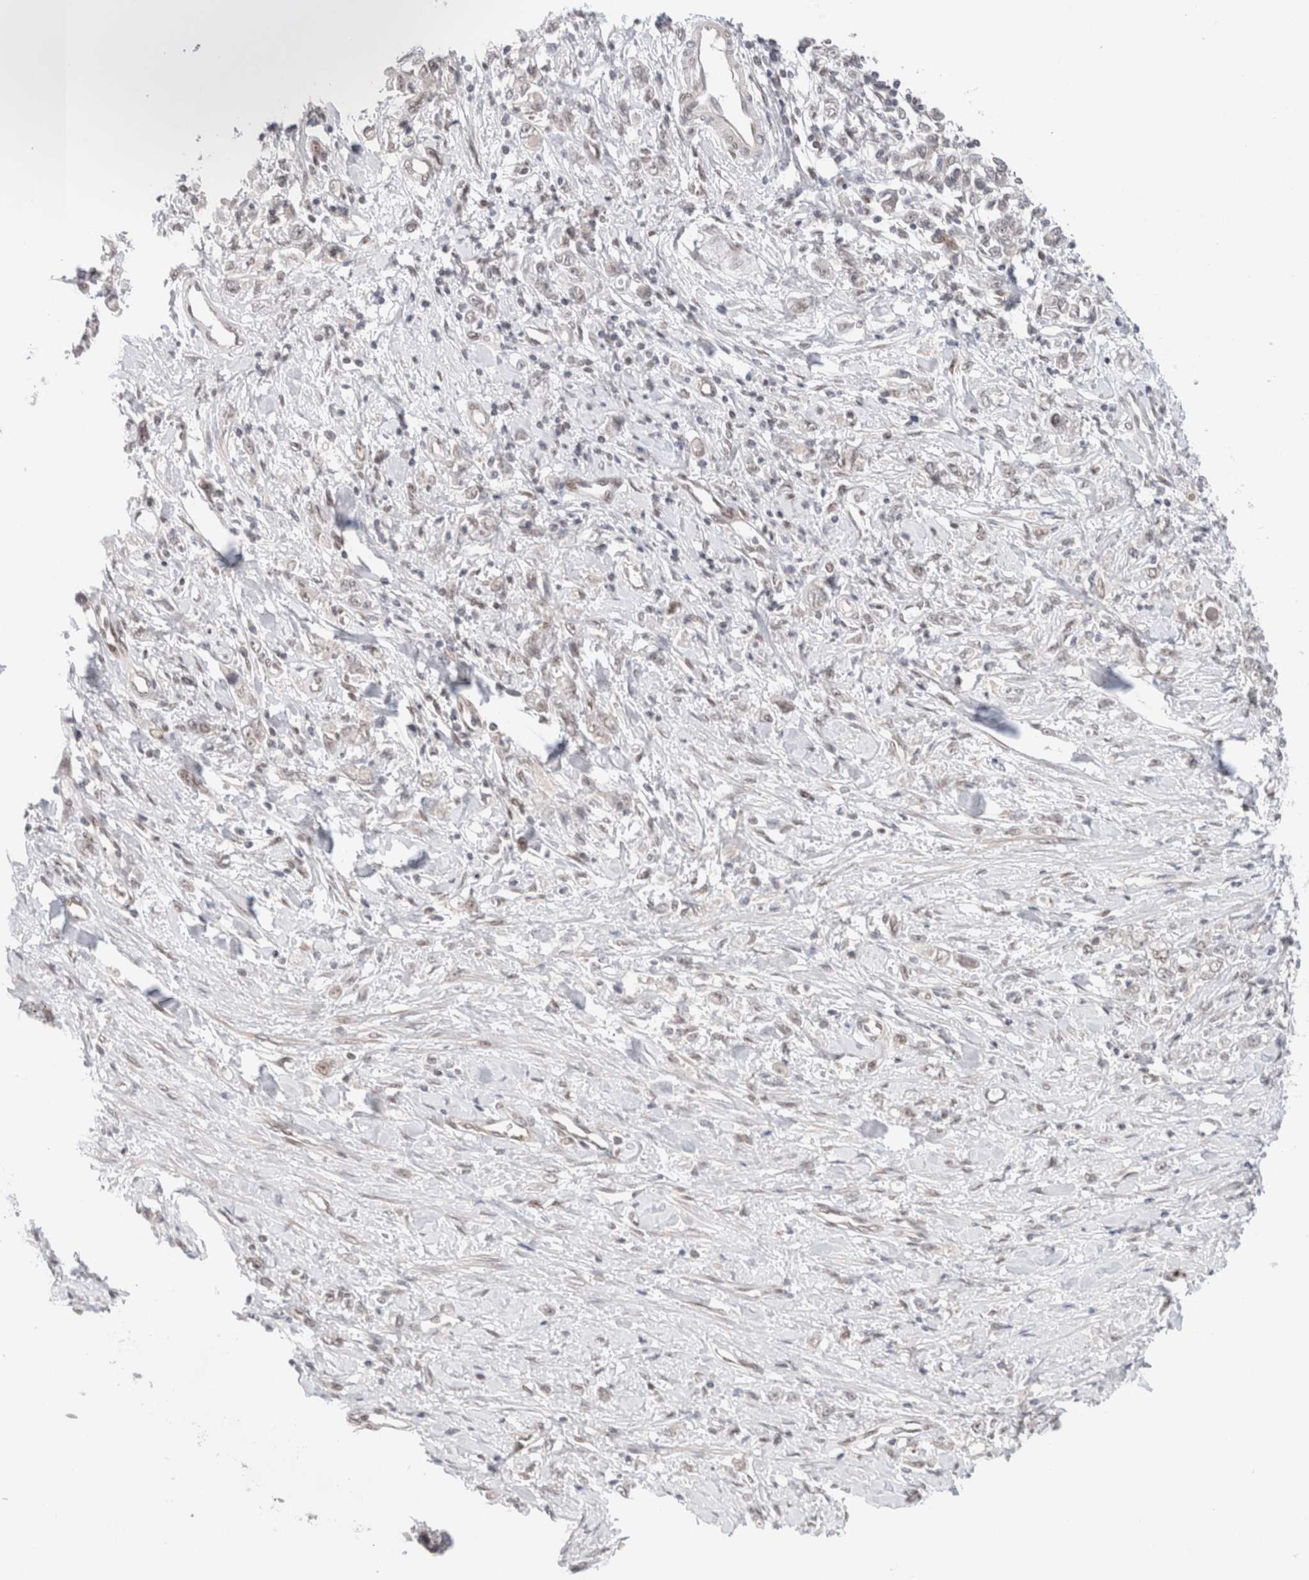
{"staining": {"intensity": "weak", "quantity": "<25%", "location": "nuclear"}, "tissue": "stomach cancer", "cell_type": "Tumor cells", "image_type": "cancer", "snomed": [{"axis": "morphology", "description": "Adenocarcinoma, NOS"}, {"axis": "topography", "description": "Stomach"}], "caption": "DAB (3,3'-diaminobenzidine) immunohistochemical staining of stomach cancer displays no significant staining in tumor cells. (Stains: DAB immunohistochemistry with hematoxylin counter stain, Microscopy: brightfield microscopy at high magnification).", "gene": "GATAD2A", "patient": {"sex": "female", "age": 76}}